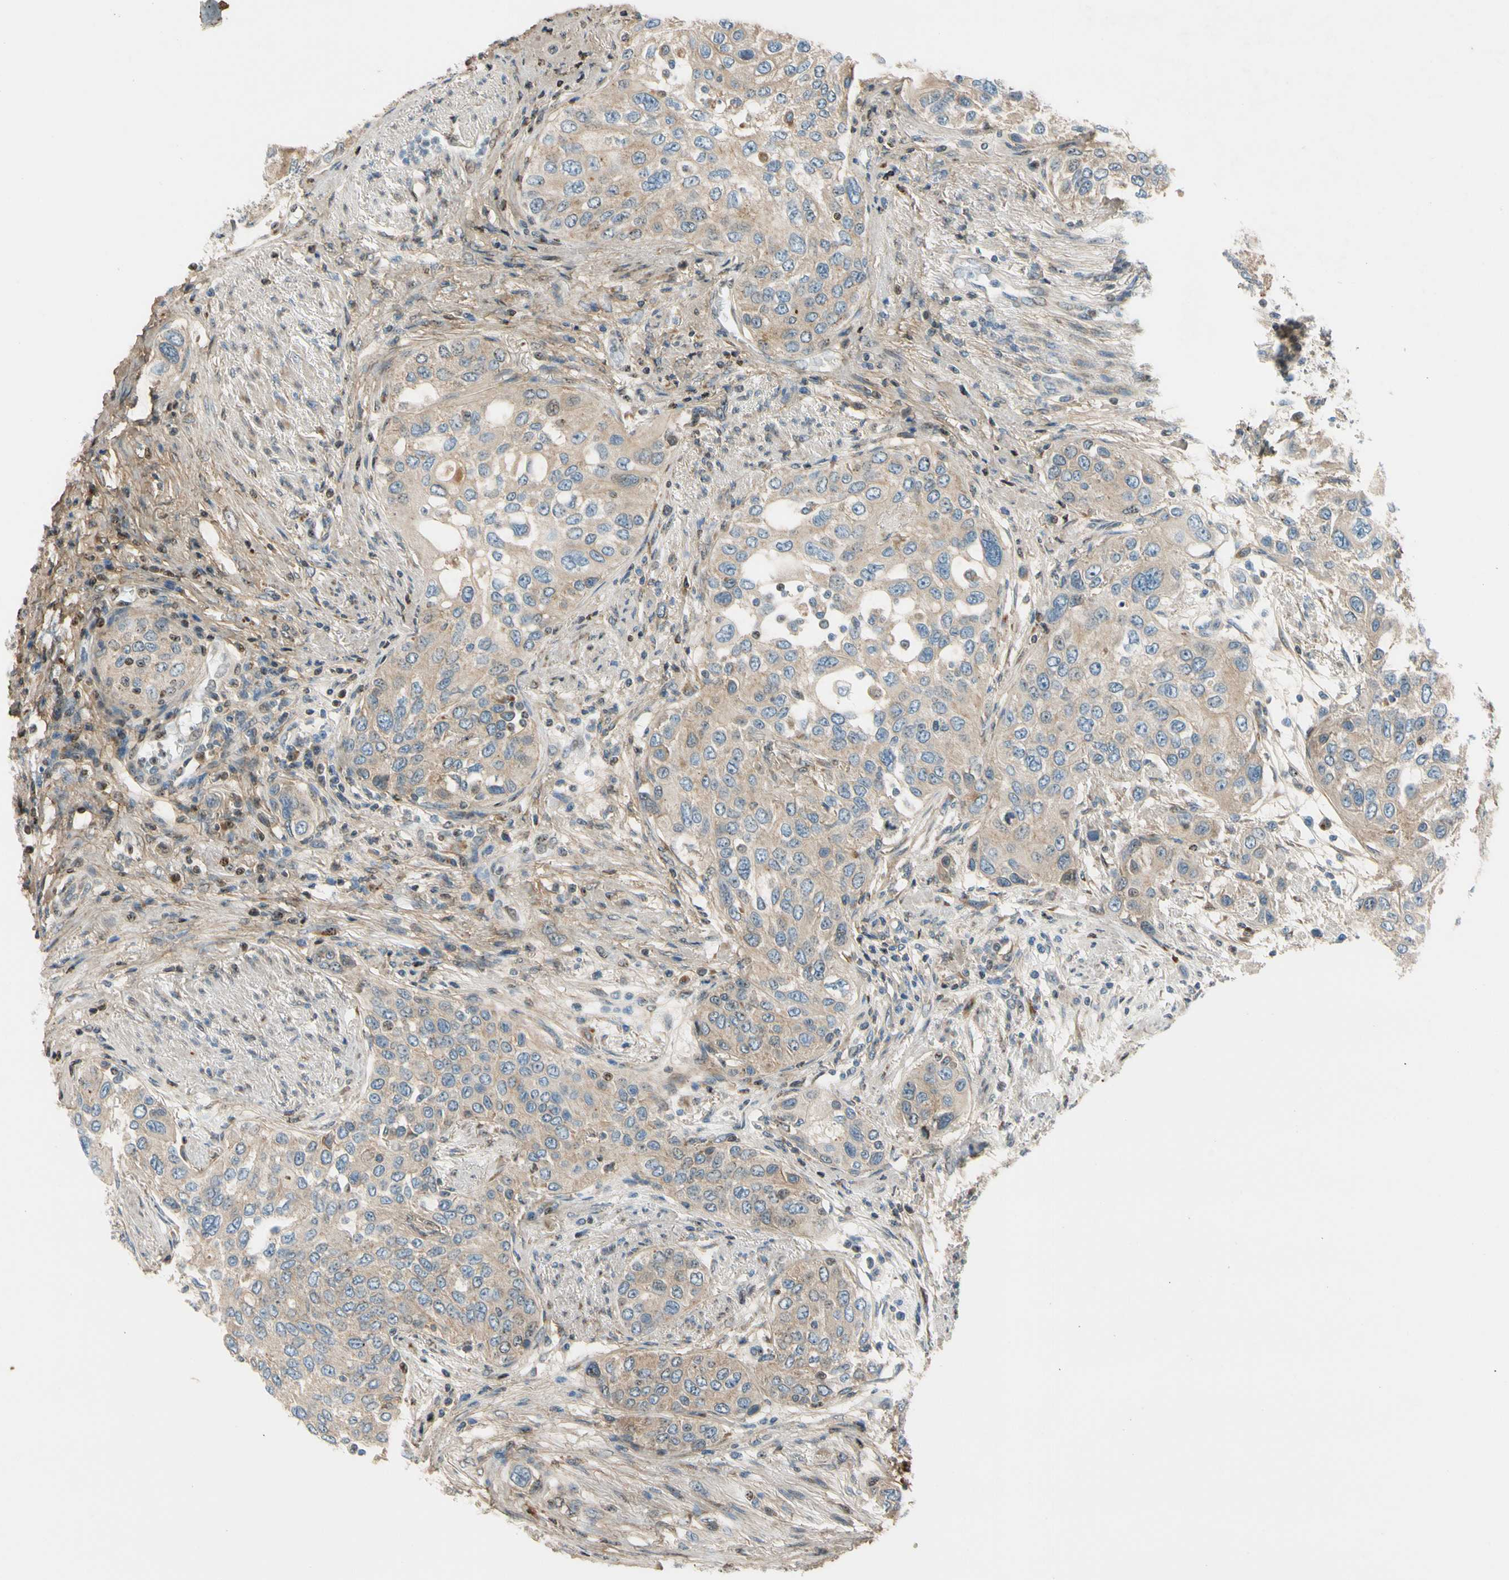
{"staining": {"intensity": "weak", "quantity": ">75%", "location": "cytoplasmic/membranous"}, "tissue": "urothelial cancer", "cell_type": "Tumor cells", "image_type": "cancer", "snomed": [{"axis": "morphology", "description": "Urothelial carcinoma, High grade"}, {"axis": "topography", "description": "Urinary bladder"}], "caption": "Tumor cells demonstrate weak cytoplasmic/membranous positivity in approximately >75% of cells in high-grade urothelial carcinoma. The staining was performed using DAB, with brown indicating positive protein expression. Nuclei are stained blue with hematoxylin.", "gene": "MST1R", "patient": {"sex": "female", "age": 56}}